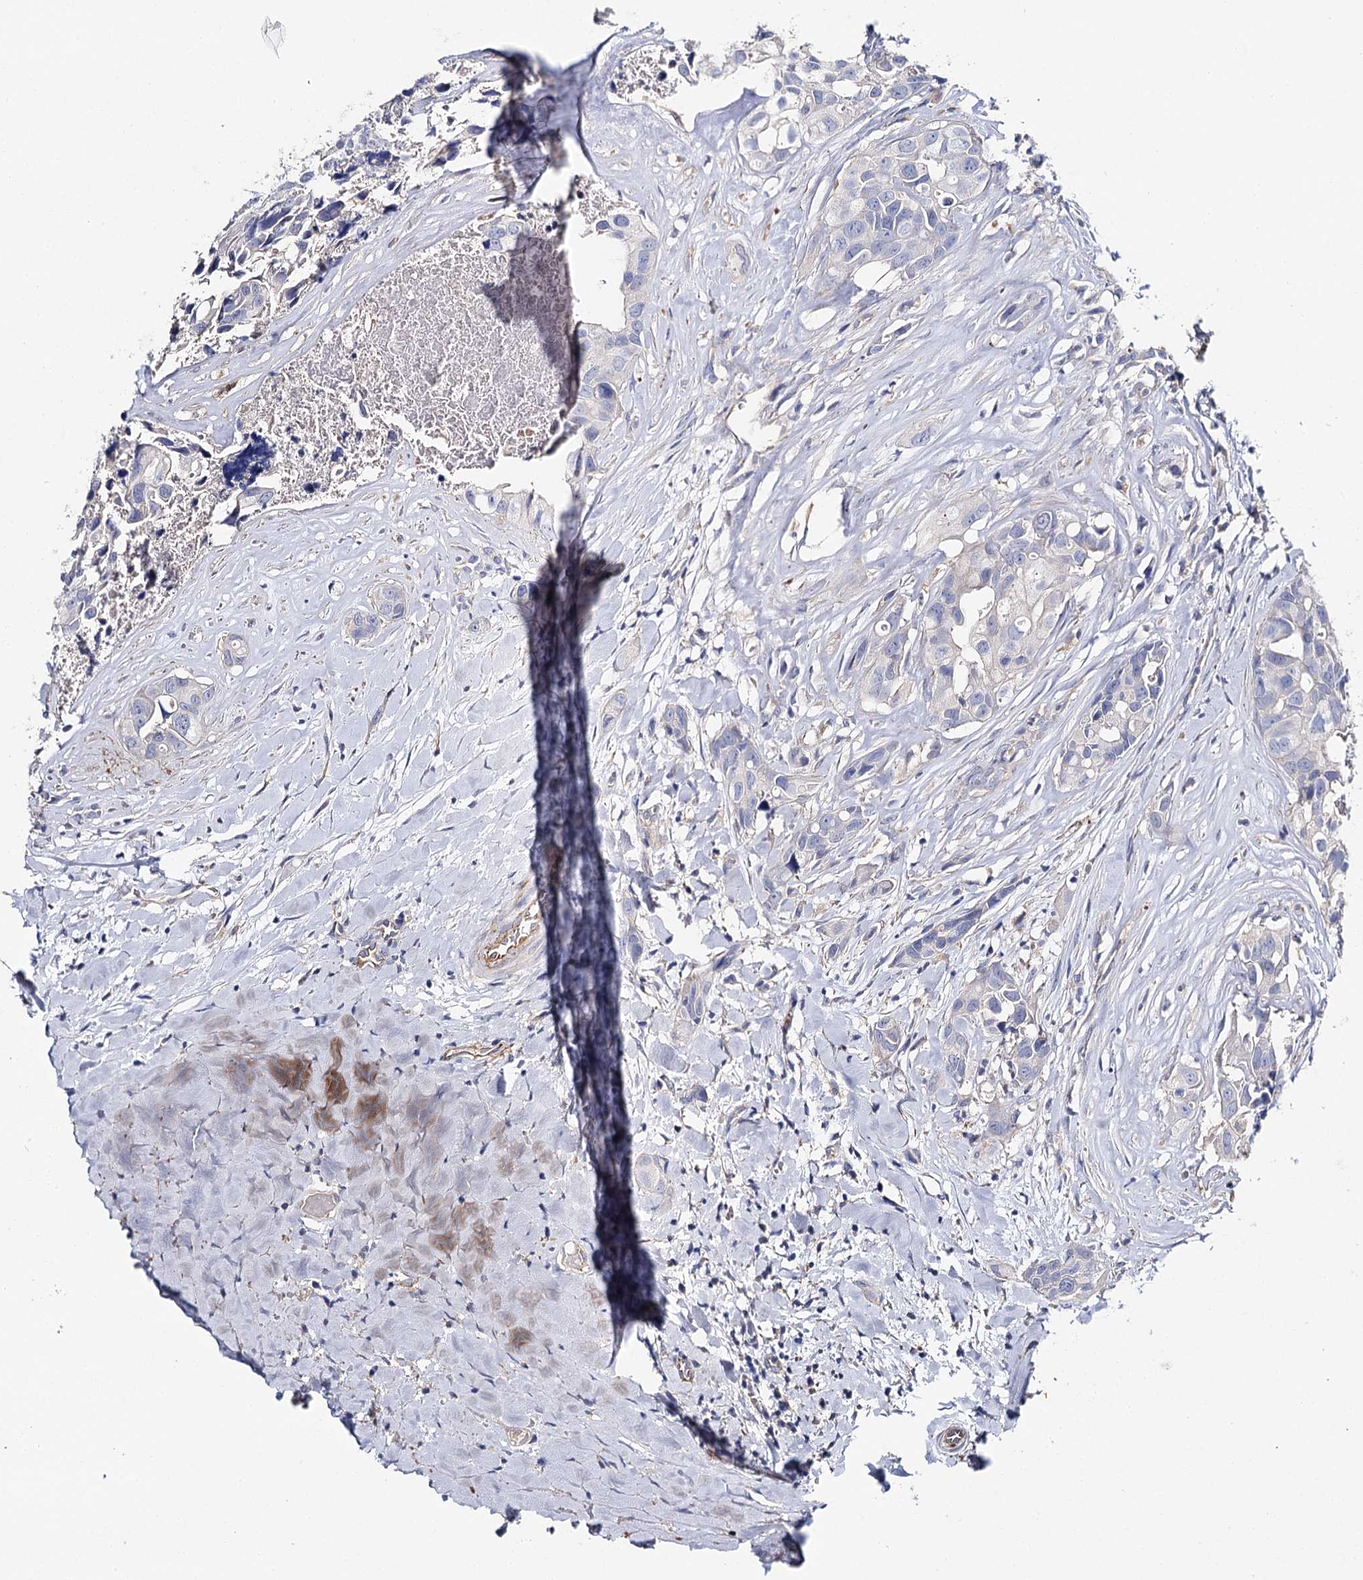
{"staining": {"intensity": "negative", "quantity": "none", "location": "none"}, "tissue": "head and neck cancer", "cell_type": "Tumor cells", "image_type": "cancer", "snomed": [{"axis": "morphology", "description": "Adenocarcinoma, NOS"}, {"axis": "morphology", "description": "Adenocarcinoma, metastatic, NOS"}, {"axis": "topography", "description": "Head-Neck"}], "caption": "Tumor cells show no significant protein positivity in head and neck cancer (adenocarcinoma).", "gene": "EPYC", "patient": {"sex": "male", "age": 75}}